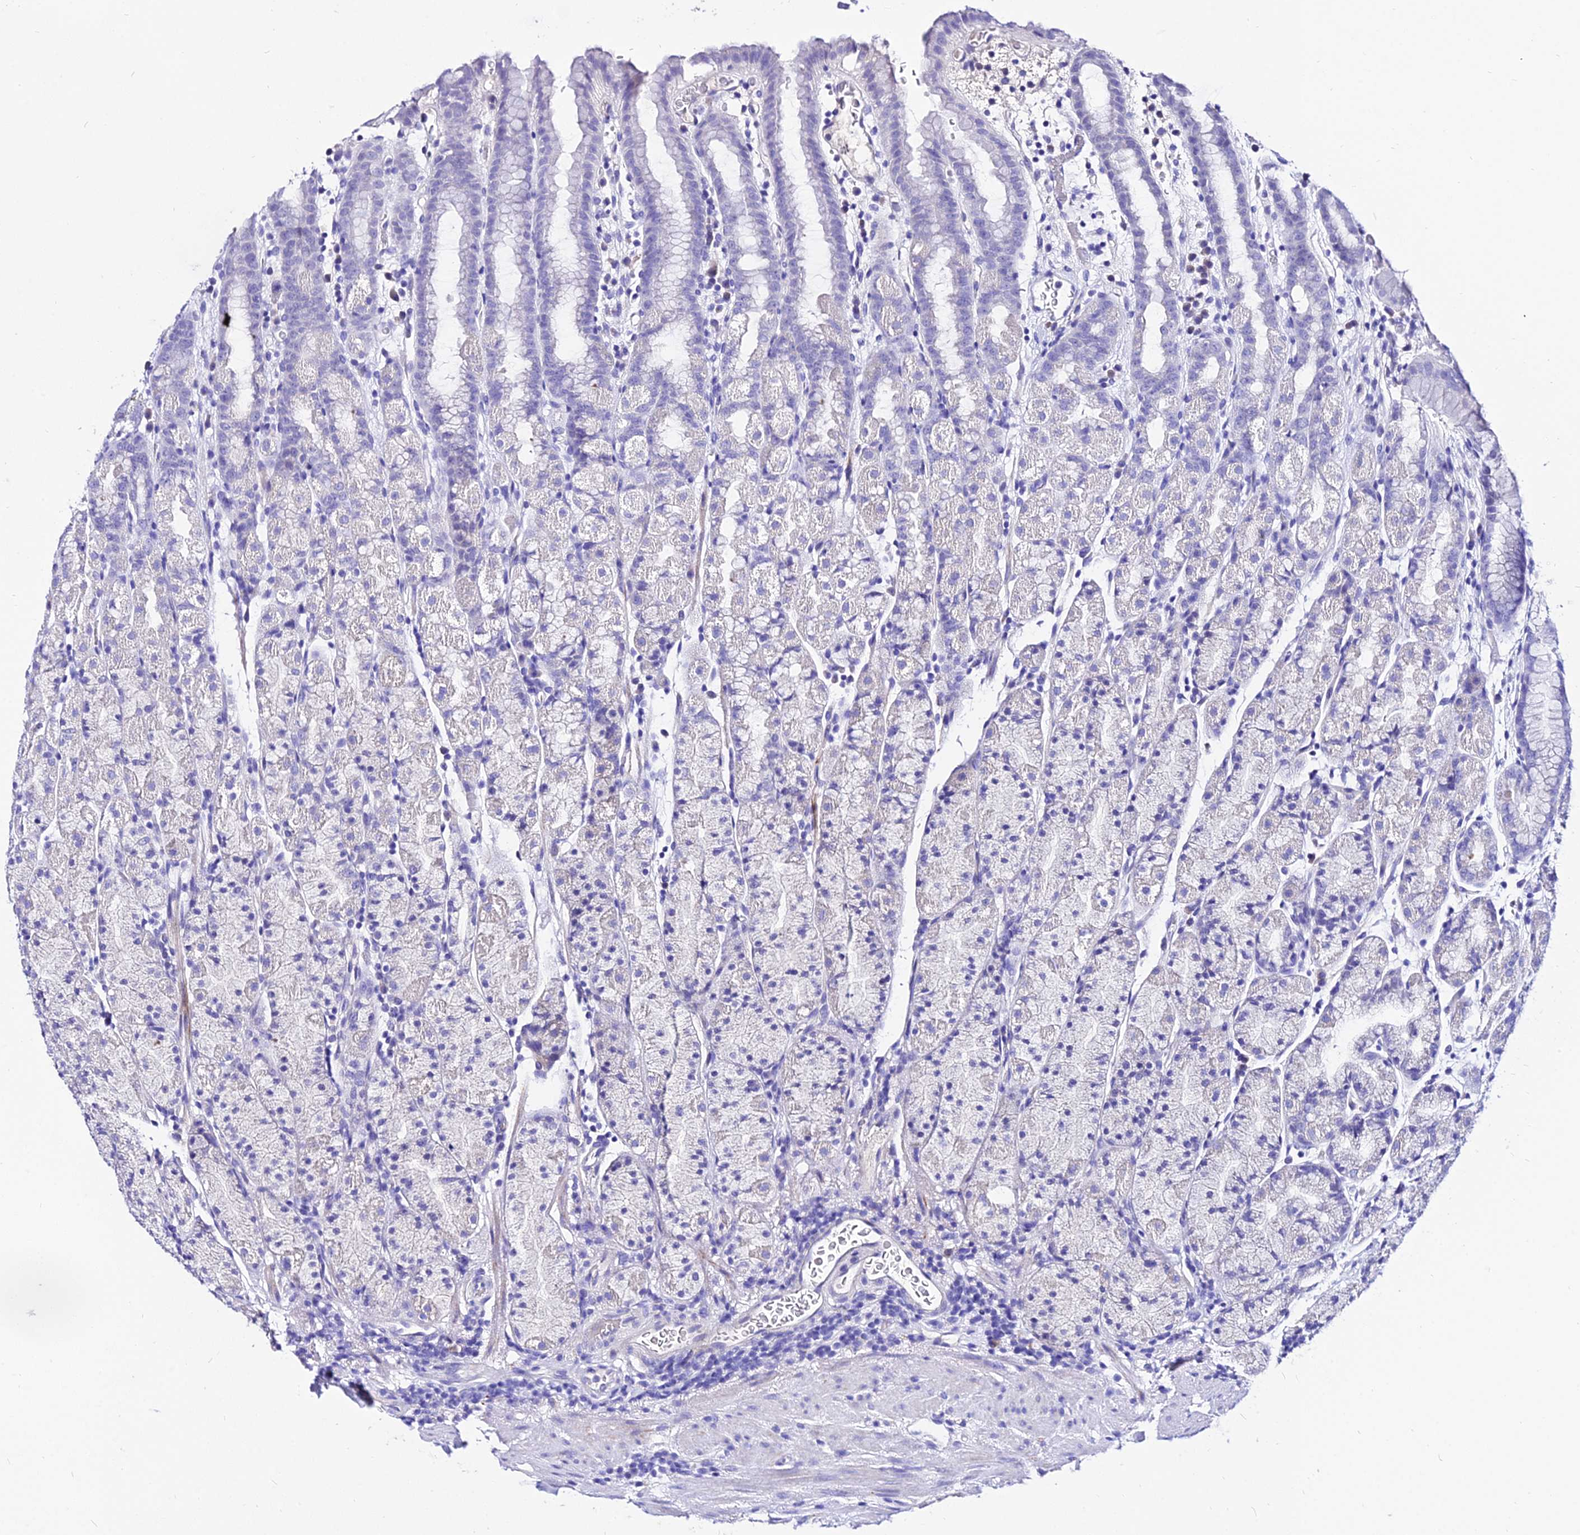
{"staining": {"intensity": "negative", "quantity": "none", "location": "none"}, "tissue": "stomach", "cell_type": "Glandular cells", "image_type": "normal", "snomed": [{"axis": "morphology", "description": "Normal tissue, NOS"}, {"axis": "topography", "description": "Stomach, upper"}, {"axis": "topography", "description": "Stomach, lower"}, {"axis": "topography", "description": "Small intestine"}], "caption": "This photomicrograph is of unremarkable stomach stained with IHC to label a protein in brown with the nuclei are counter-stained blue. There is no staining in glandular cells.", "gene": "DEFB106A", "patient": {"sex": "male", "age": 68}}